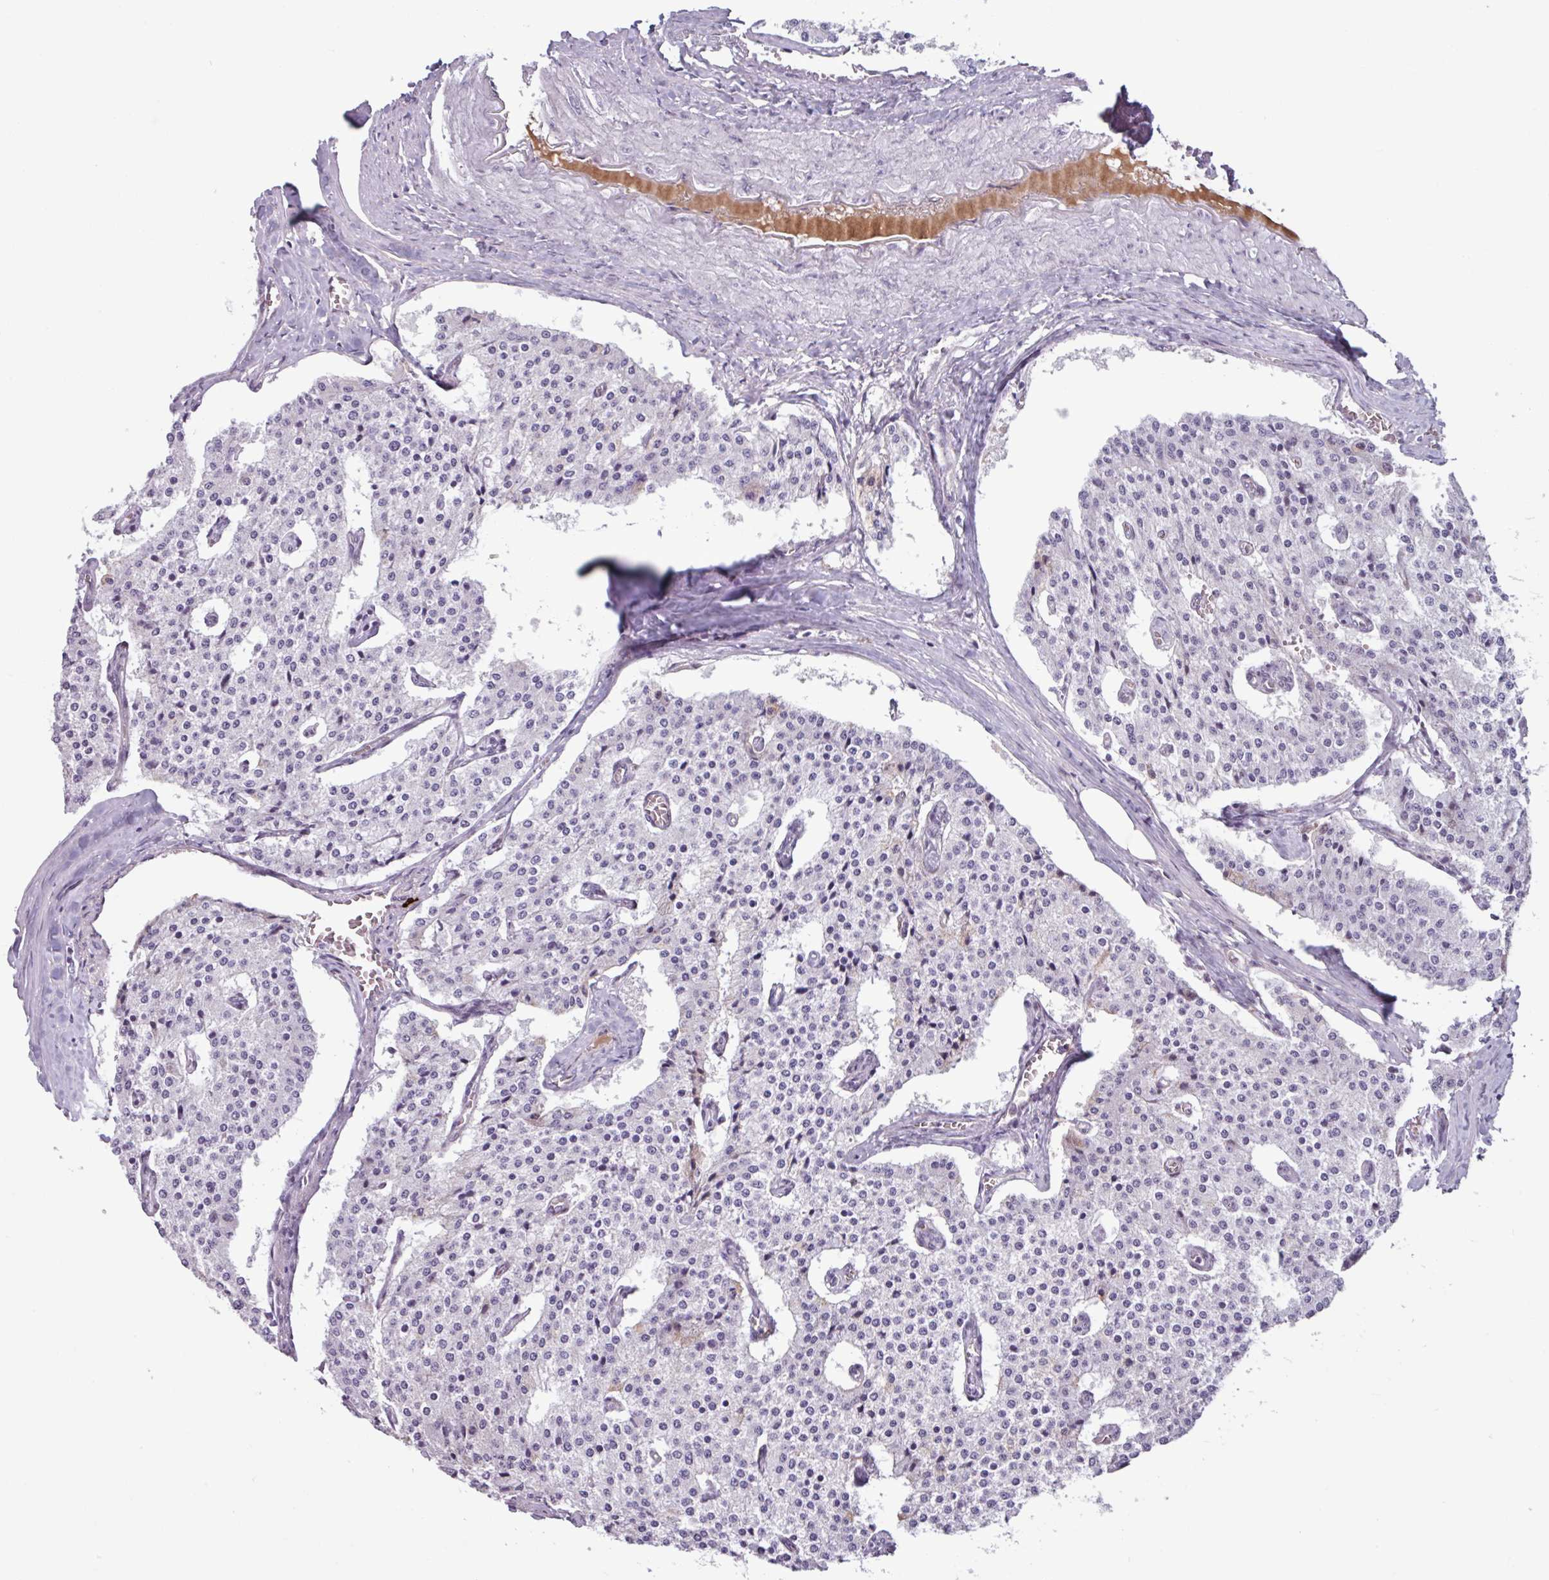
{"staining": {"intensity": "negative", "quantity": "none", "location": "none"}, "tissue": "carcinoid", "cell_type": "Tumor cells", "image_type": "cancer", "snomed": [{"axis": "morphology", "description": "Carcinoid, malignant, NOS"}, {"axis": "topography", "description": "Colon"}], "caption": "IHC image of human carcinoid stained for a protein (brown), which displays no staining in tumor cells.", "gene": "ZNF575", "patient": {"sex": "female", "age": 52}}